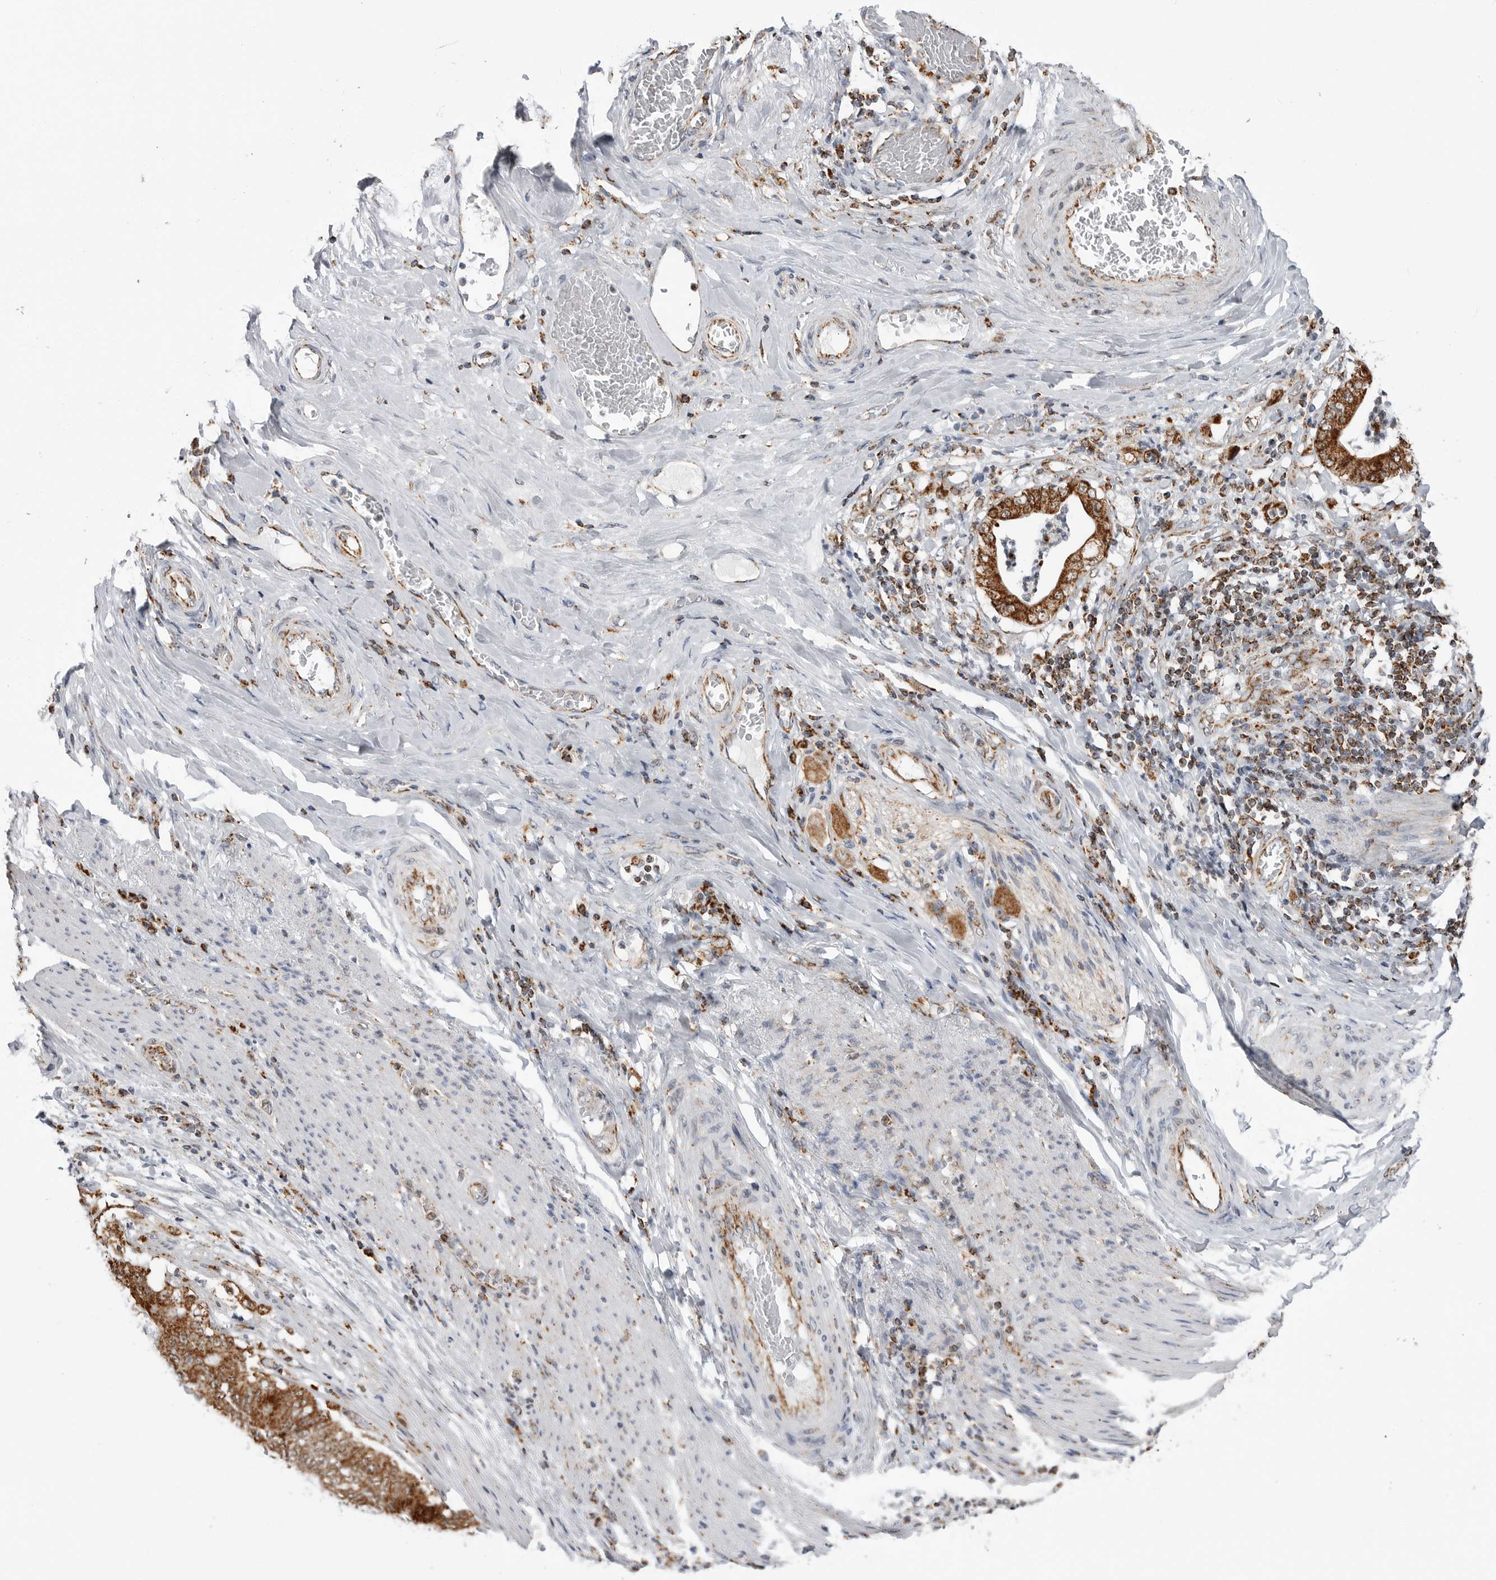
{"staining": {"intensity": "strong", "quantity": ">75%", "location": "cytoplasmic/membranous"}, "tissue": "stomach cancer", "cell_type": "Tumor cells", "image_type": "cancer", "snomed": [{"axis": "morphology", "description": "Adenocarcinoma, NOS"}, {"axis": "topography", "description": "Stomach"}], "caption": "Stomach adenocarcinoma tissue displays strong cytoplasmic/membranous positivity in approximately >75% of tumor cells", "gene": "COX5A", "patient": {"sex": "female", "age": 73}}